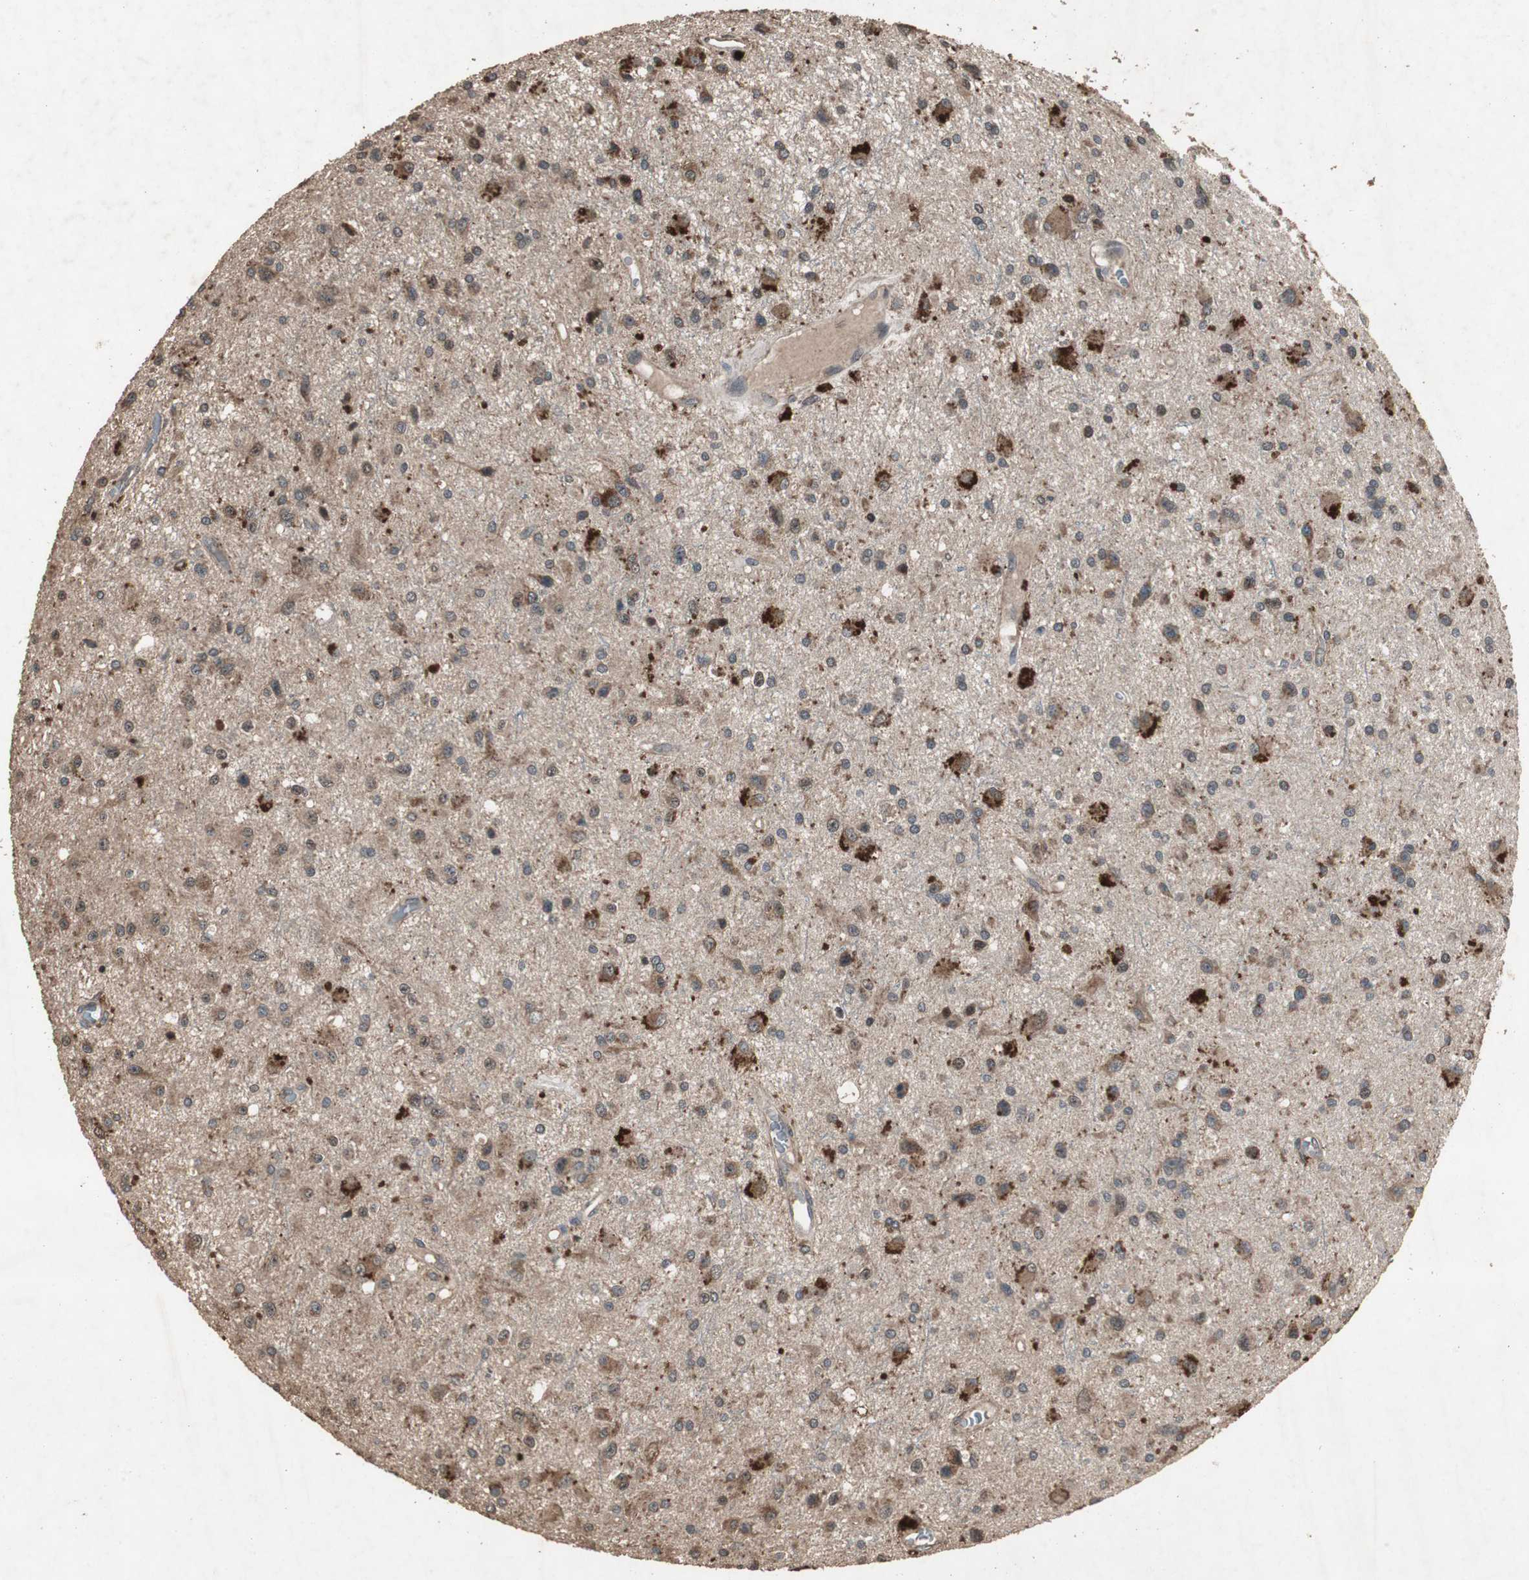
{"staining": {"intensity": "strong", "quantity": "<25%", "location": "cytoplasmic/membranous"}, "tissue": "glioma", "cell_type": "Tumor cells", "image_type": "cancer", "snomed": [{"axis": "morphology", "description": "Glioma, malignant, Low grade"}, {"axis": "topography", "description": "Brain"}], "caption": "Immunohistochemical staining of human glioma demonstrates medium levels of strong cytoplasmic/membranous protein expression in about <25% of tumor cells. The protein is stained brown, and the nuclei are stained in blue (DAB (3,3'-diaminobenzidine) IHC with brightfield microscopy, high magnification).", "gene": "LAMTOR5", "patient": {"sex": "male", "age": 58}}